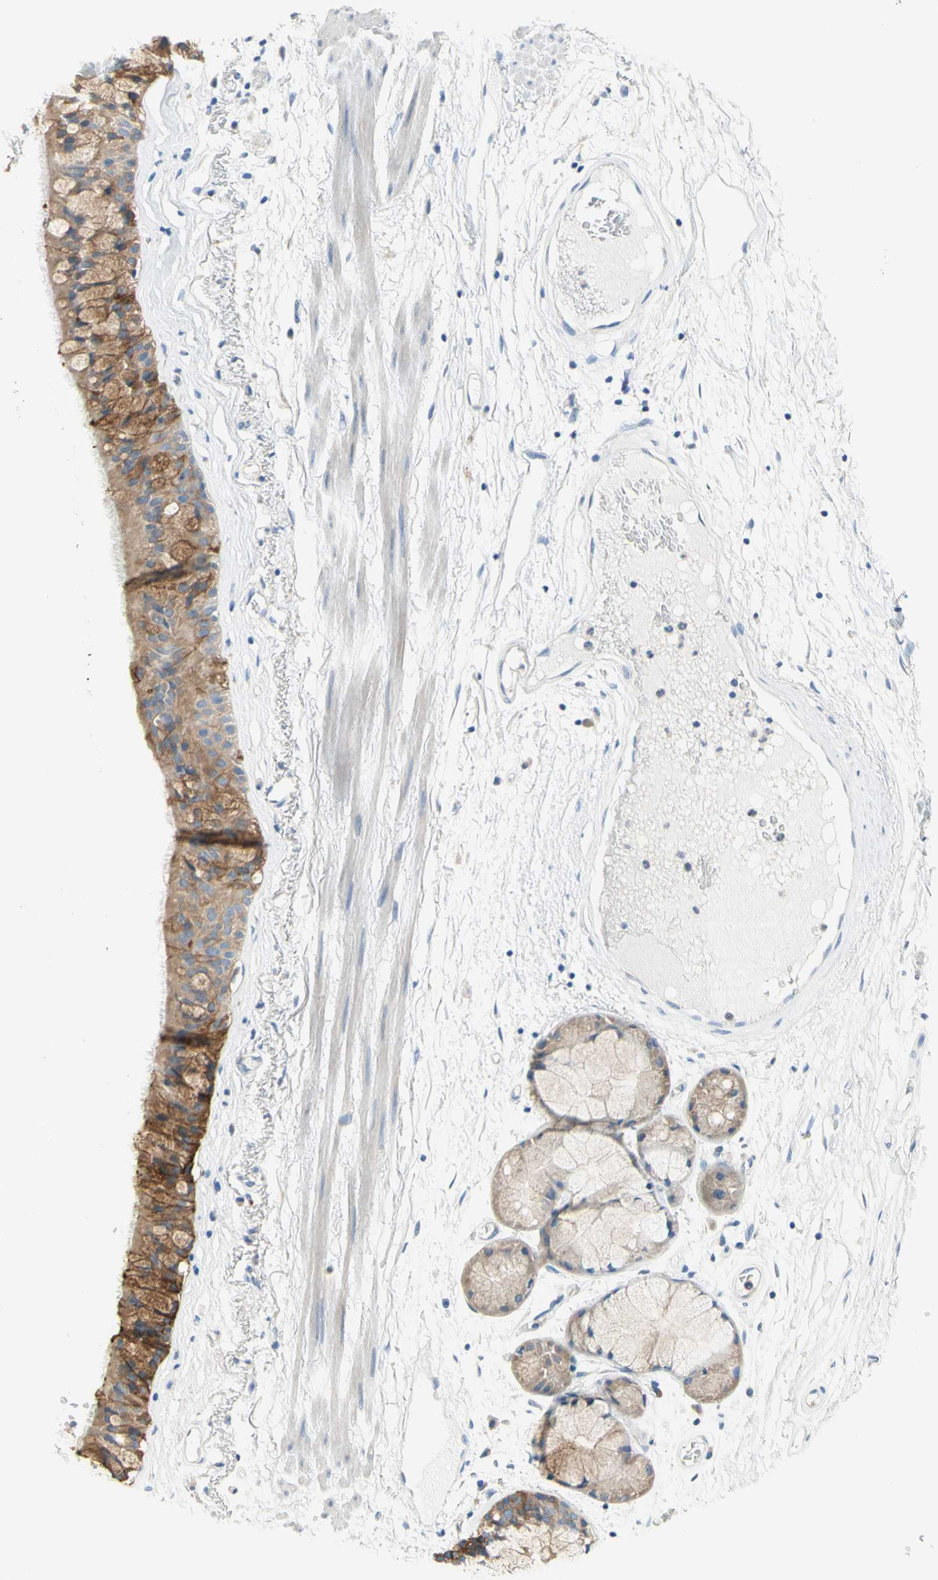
{"staining": {"intensity": "moderate", "quantity": ">75%", "location": "none"}, "tissue": "bronchus", "cell_type": "Respiratory epithelial cells", "image_type": "normal", "snomed": [{"axis": "morphology", "description": "Normal tissue, NOS"}, {"axis": "topography", "description": "Bronchus"}], "caption": "The immunohistochemical stain highlights moderate None staining in respiratory epithelial cells of normal bronchus.", "gene": "F3", "patient": {"sex": "male", "age": 66}}